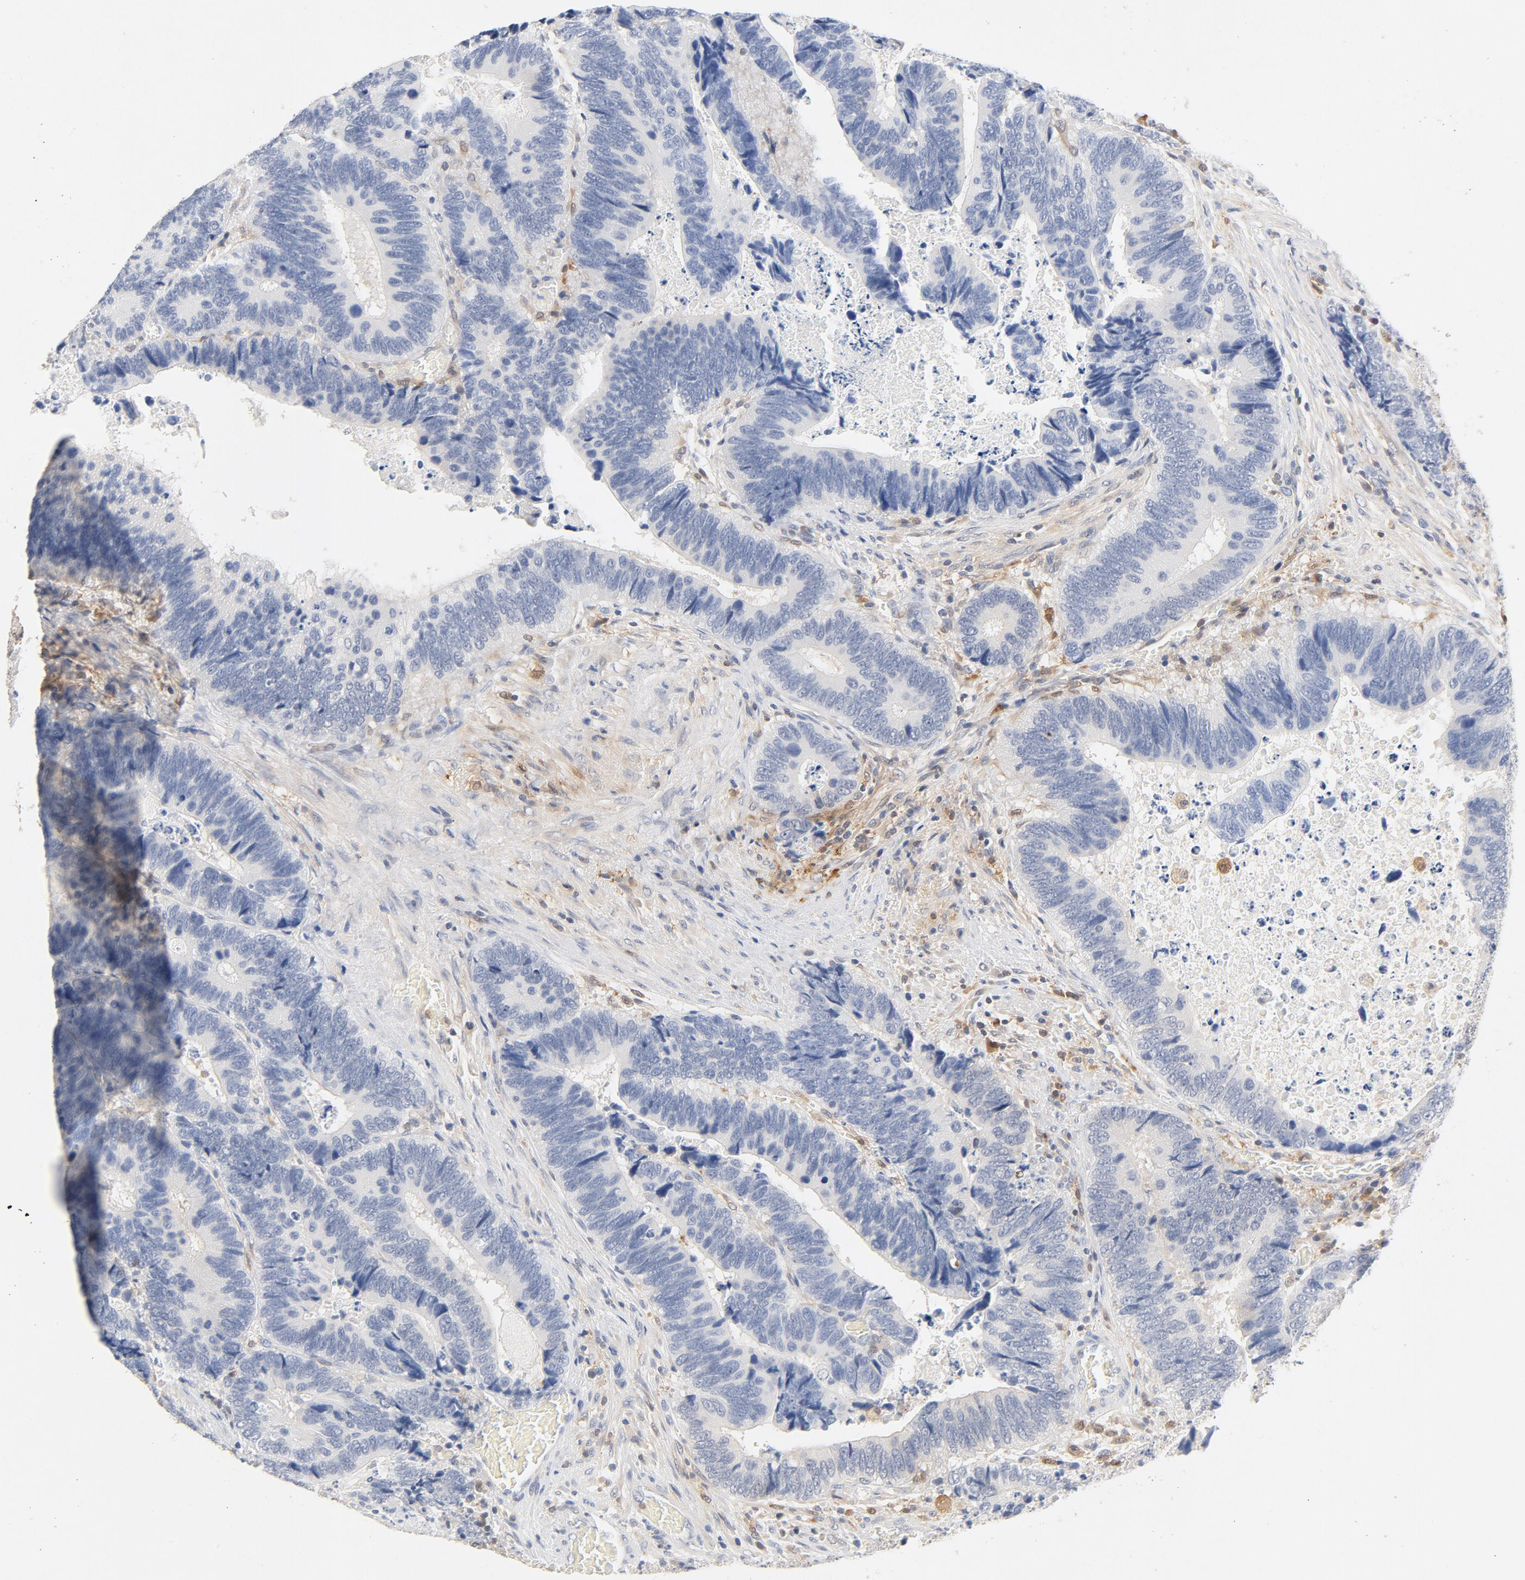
{"staining": {"intensity": "negative", "quantity": "none", "location": "none"}, "tissue": "colorectal cancer", "cell_type": "Tumor cells", "image_type": "cancer", "snomed": [{"axis": "morphology", "description": "Adenocarcinoma, NOS"}, {"axis": "topography", "description": "Colon"}], "caption": "Immunohistochemical staining of colorectal cancer reveals no significant positivity in tumor cells.", "gene": "STAT1", "patient": {"sex": "male", "age": 72}}